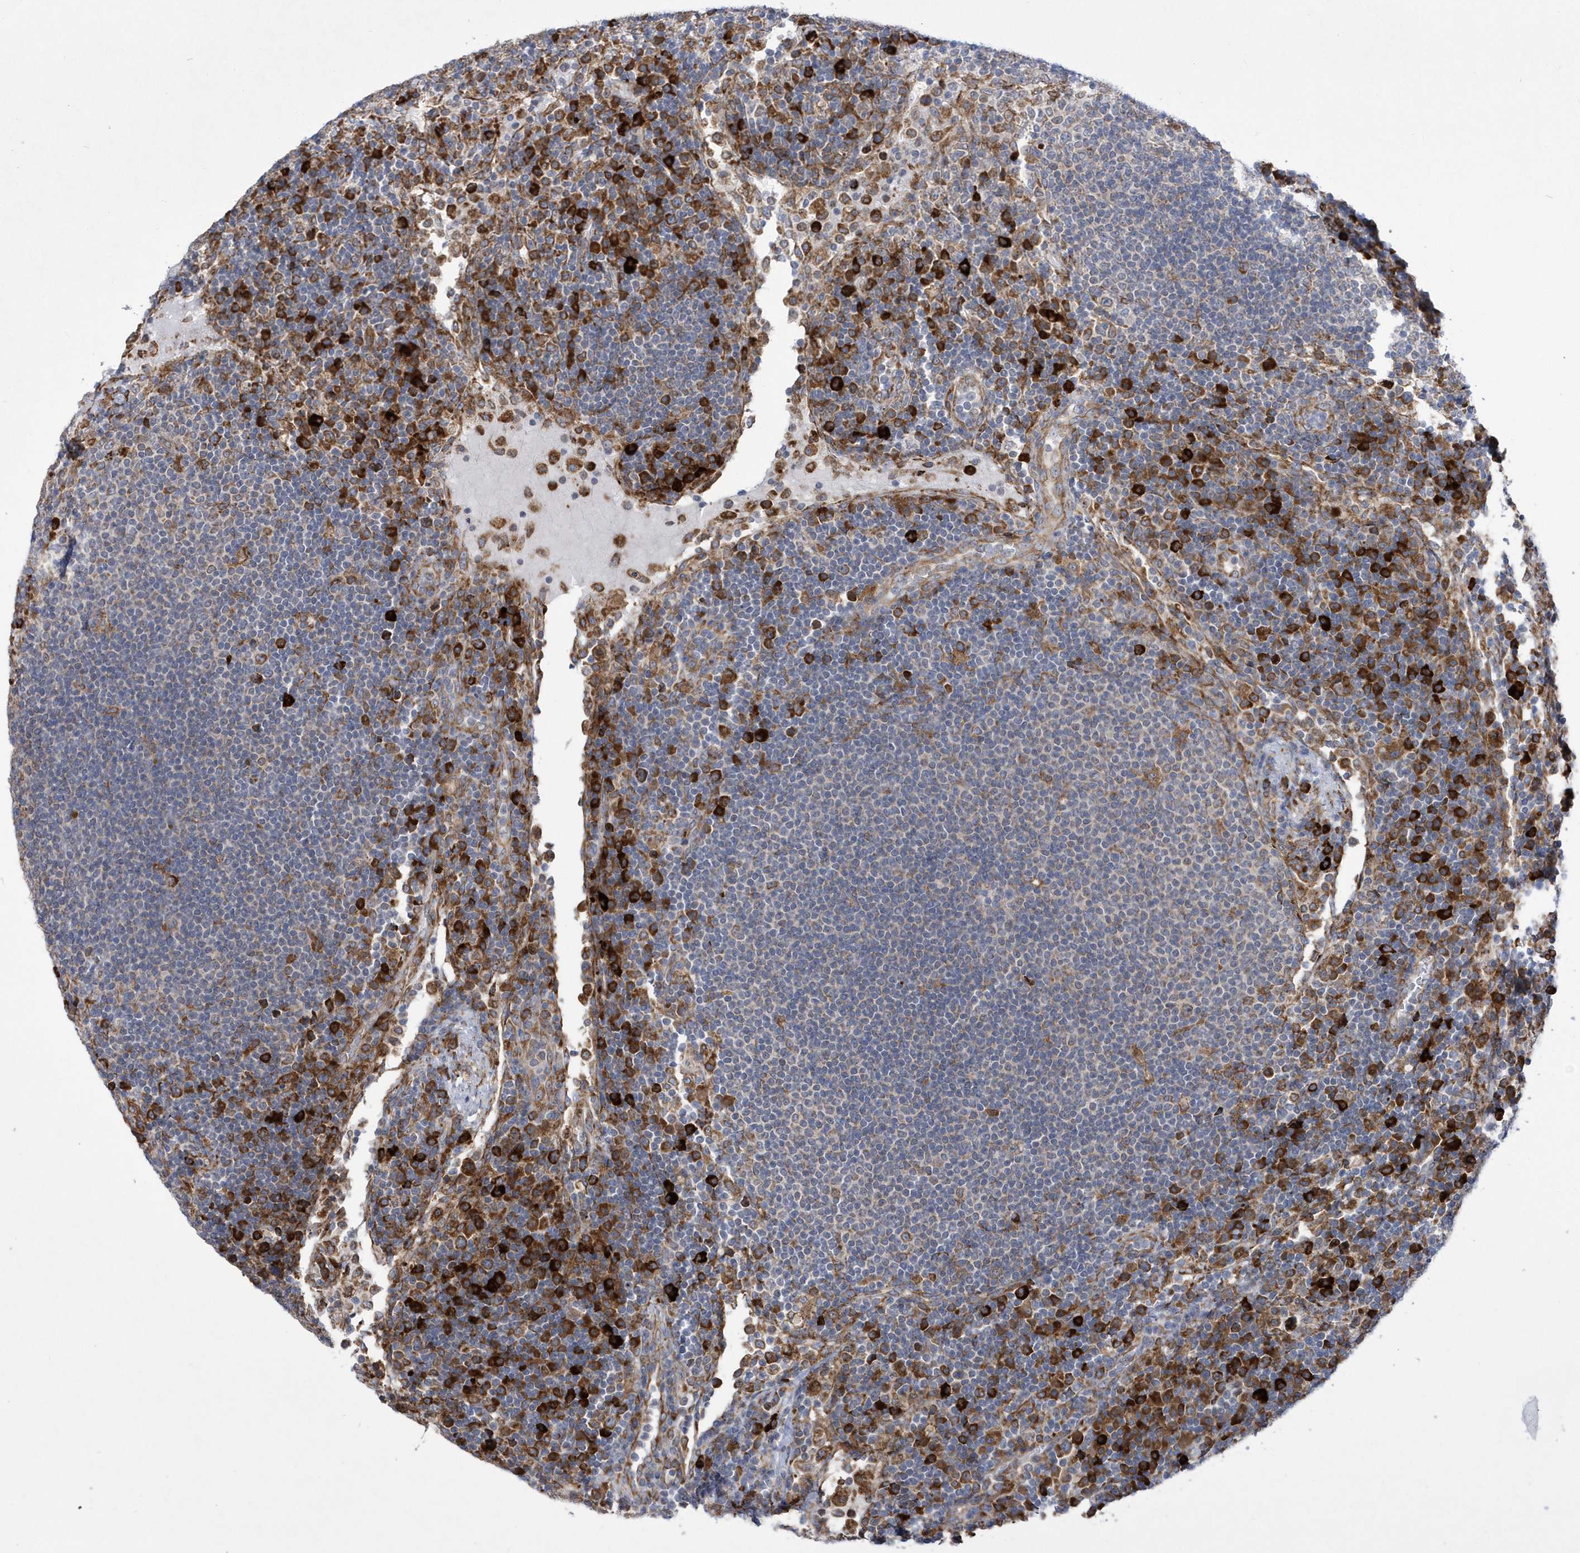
{"staining": {"intensity": "moderate", "quantity": "<25%", "location": "cytoplasmic/membranous"}, "tissue": "lymph node", "cell_type": "Germinal center cells", "image_type": "normal", "snomed": [{"axis": "morphology", "description": "Normal tissue, NOS"}, {"axis": "topography", "description": "Lymph node"}], "caption": "A brown stain shows moderate cytoplasmic/membranous positivity of a protein in germinal center cells of unremarkable human lymph node. The staining was performed using DAB to visualize the protein expression in brown, while the nuclei were stained in blue with hematoxylin (Magnification: 20x).", "gene": "MED31", "patient": {"sex": "female", "age": 53}}